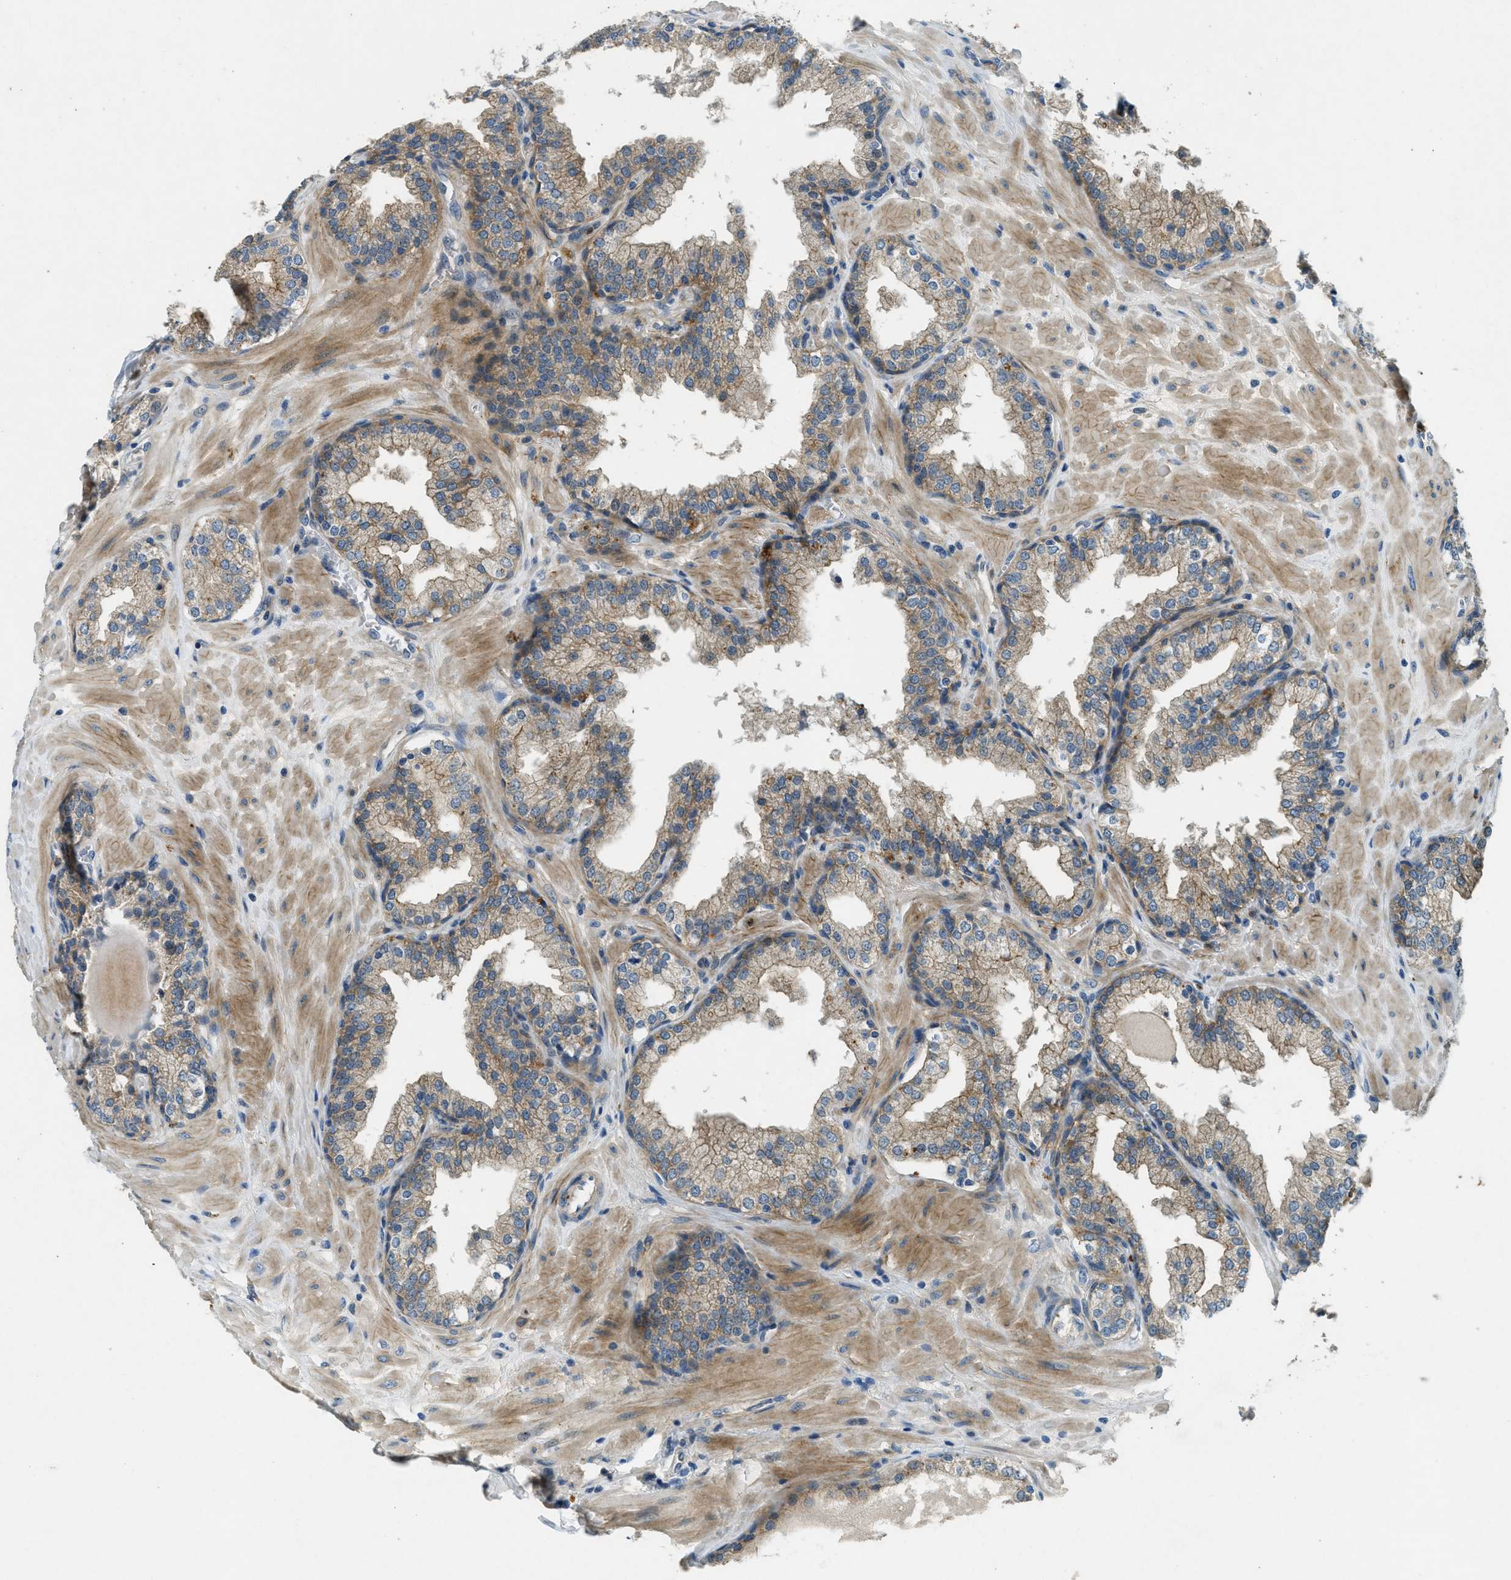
{"staining": {"intensity": "moderate", "quantity": "25%-75%", "location": "cytoplasmic/membranous"}, "tissue": "prostate", "cell_type": "Glandular cells", "image_type": "normal", "snomed": [{"axis": "morphology", "description": "Normal tissue, NOS"}, {"axis": "topography", "description": "Prostate"}], "caption": "The photomicrograph exhibits staining of normal prostate, revealing moderate cytoplasmic/membranous protein expression (brown color) within glandular cells. (DAB = brown stain, brightfield microscopy at high magnification).", "gene": "SNX14", "patient": {"sex": "male", "age": 51}}